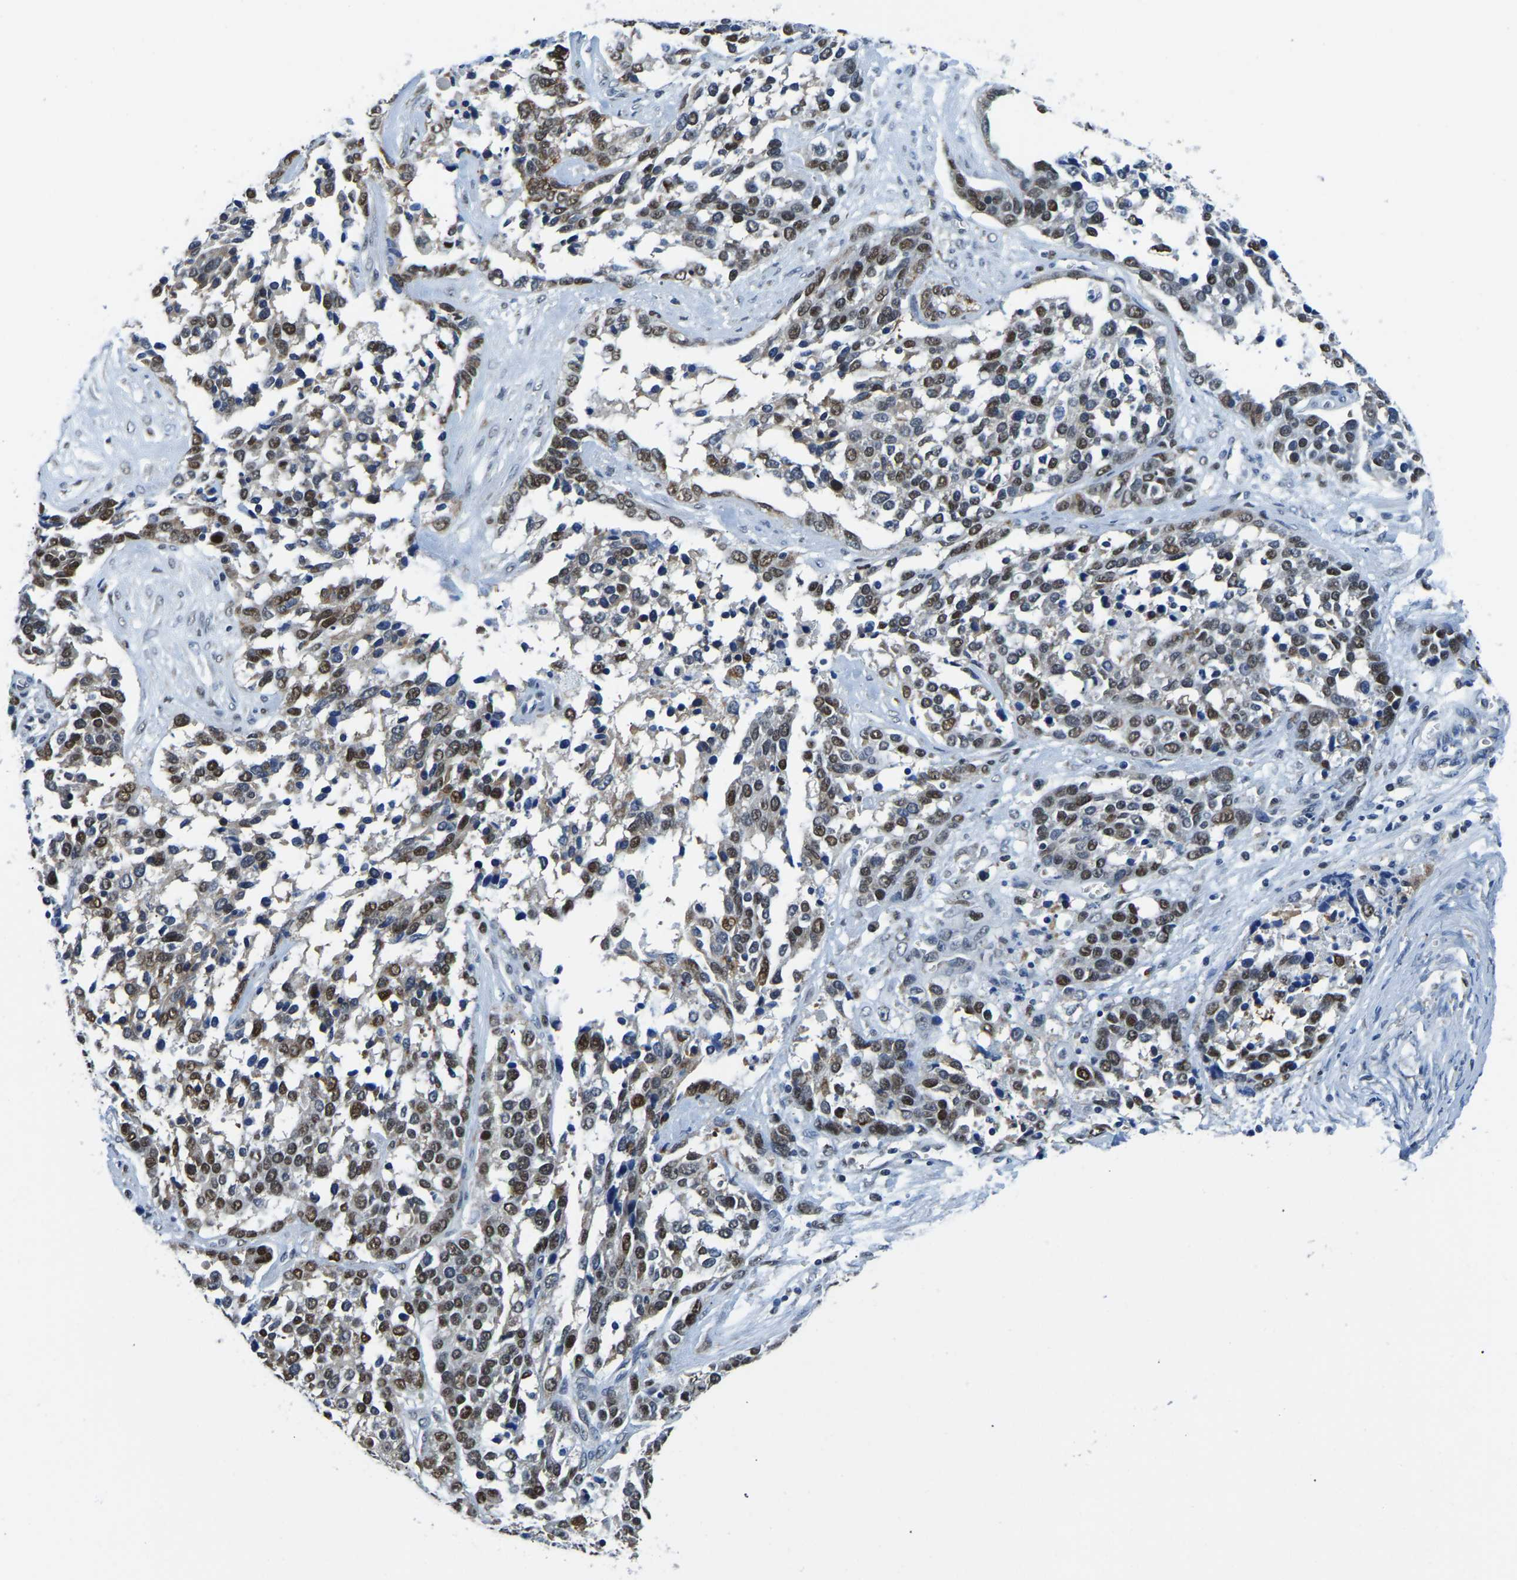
{"staining": {"intensity": "moderate", "quantity": ">75%", "location": "nuclear"}, "tissue": "ovarian cancer", "cell_type": "Tumor cells", "image_type": "cancer", "snomed": [{"axis": "morphology", "description": "Cystadenocarcinoma, serous, NOS"}, {"axis": "topography", "description": "Ovary"}], "caption": "Protein analysis of serous cystadenocarcinoma (ovarian) tissue shows moderate nuclear positivity in about >75% of tumor cells.", "gene": "BNIP3L", "patient": {"sex": "female", "age": 44}}